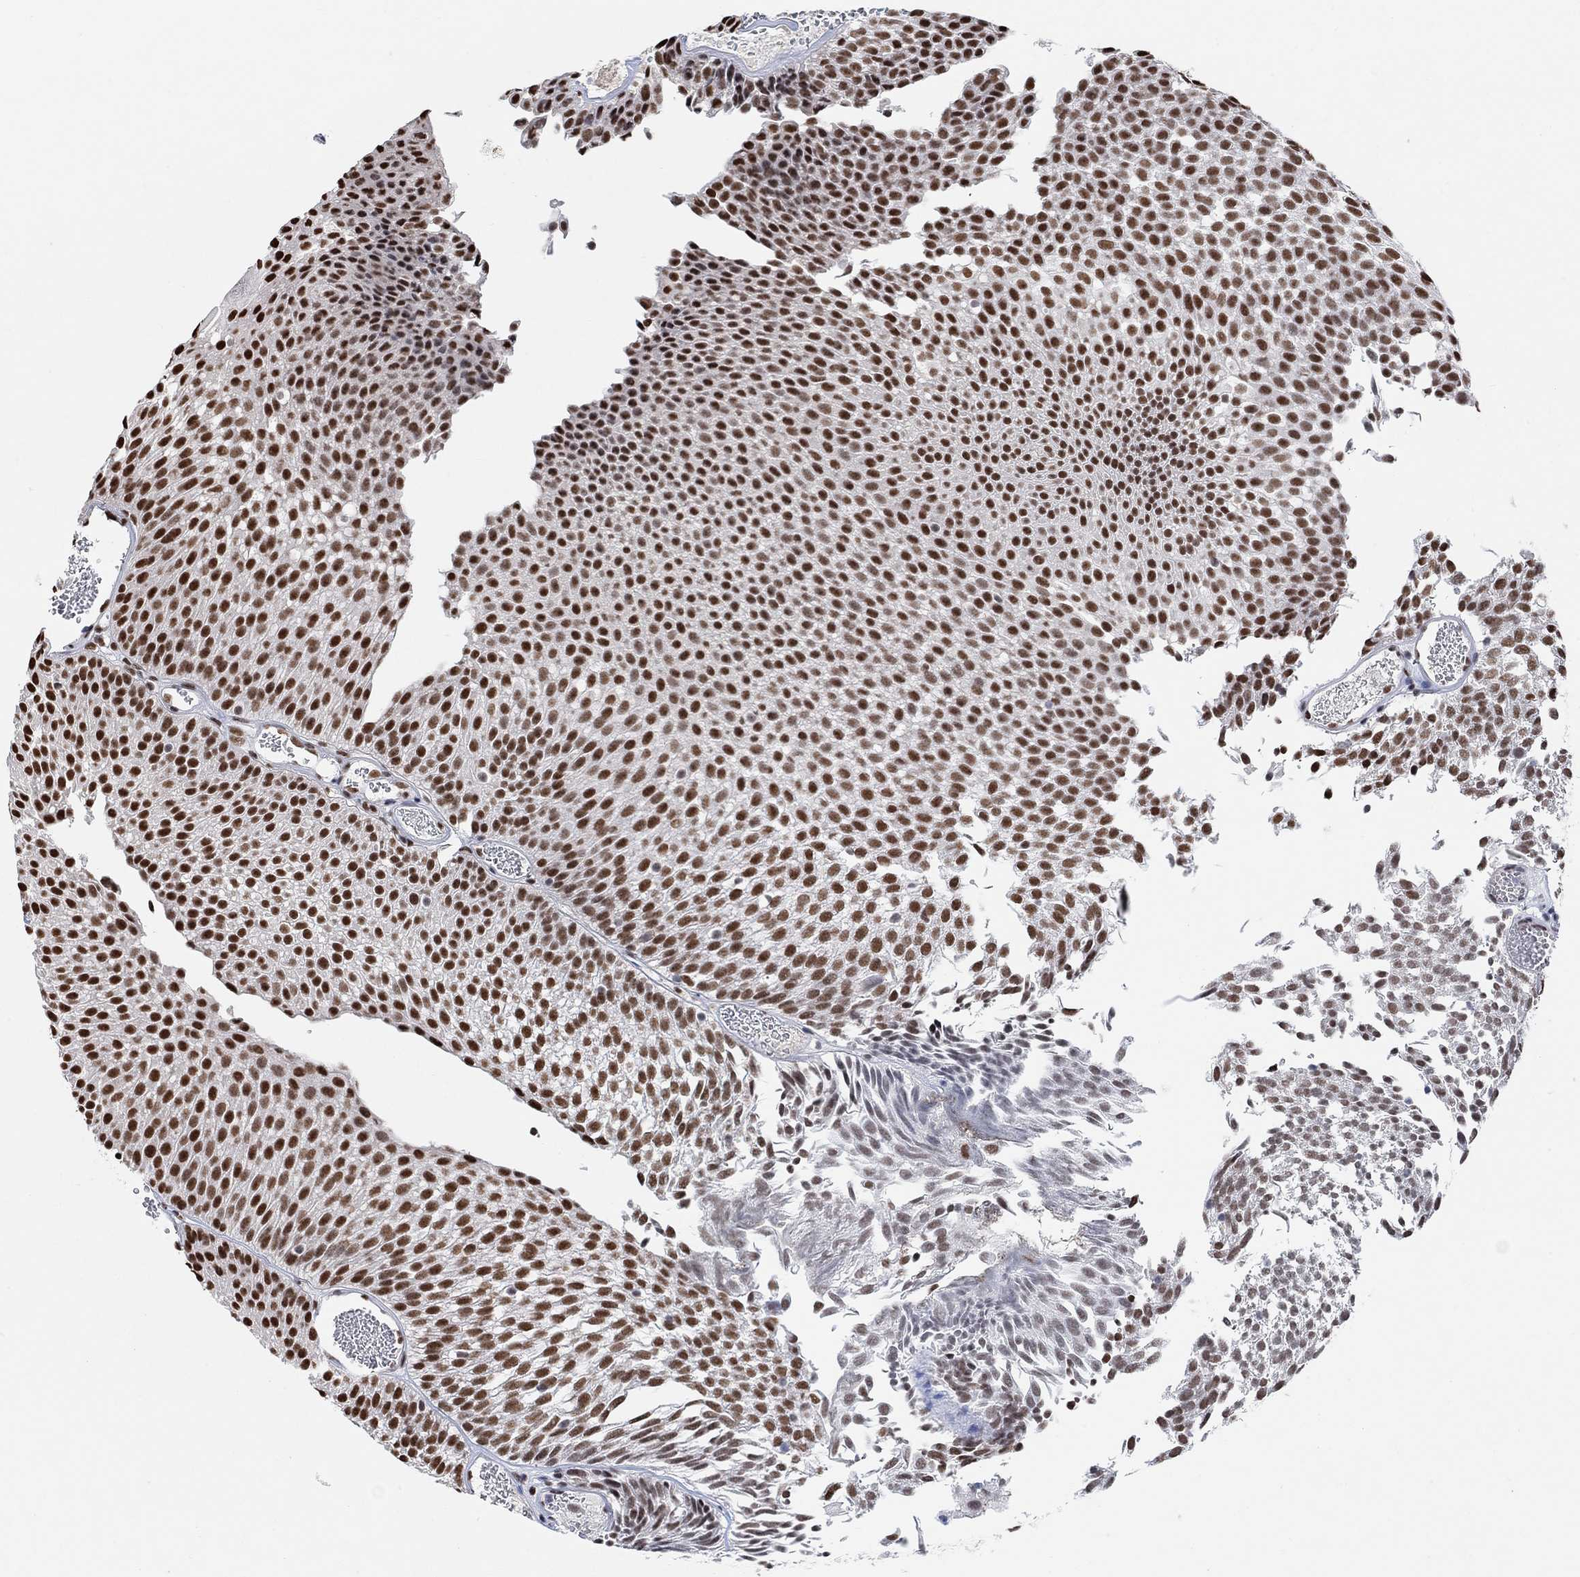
{"staining": {"intensity": "strong", "quantity": ">75%", "location": "nuclear"}, "tissue": "urothelial cancer", "cell_type": "Tumor cells", "image_type": "cancer", "snomed": [{"axis": "morphology", "description": "Urothelial carcinoma, Low grade"}, {"axis": "topography", "description": "Urinary bladder"}], "caption": "Immunohistochemistry of human low-grade urothelial carcinoma shows high levels of strong nuclear positivity in about >75% of tumor cells.", "gene": "USP39", "patient": {"sex": "male", "age": 52}}